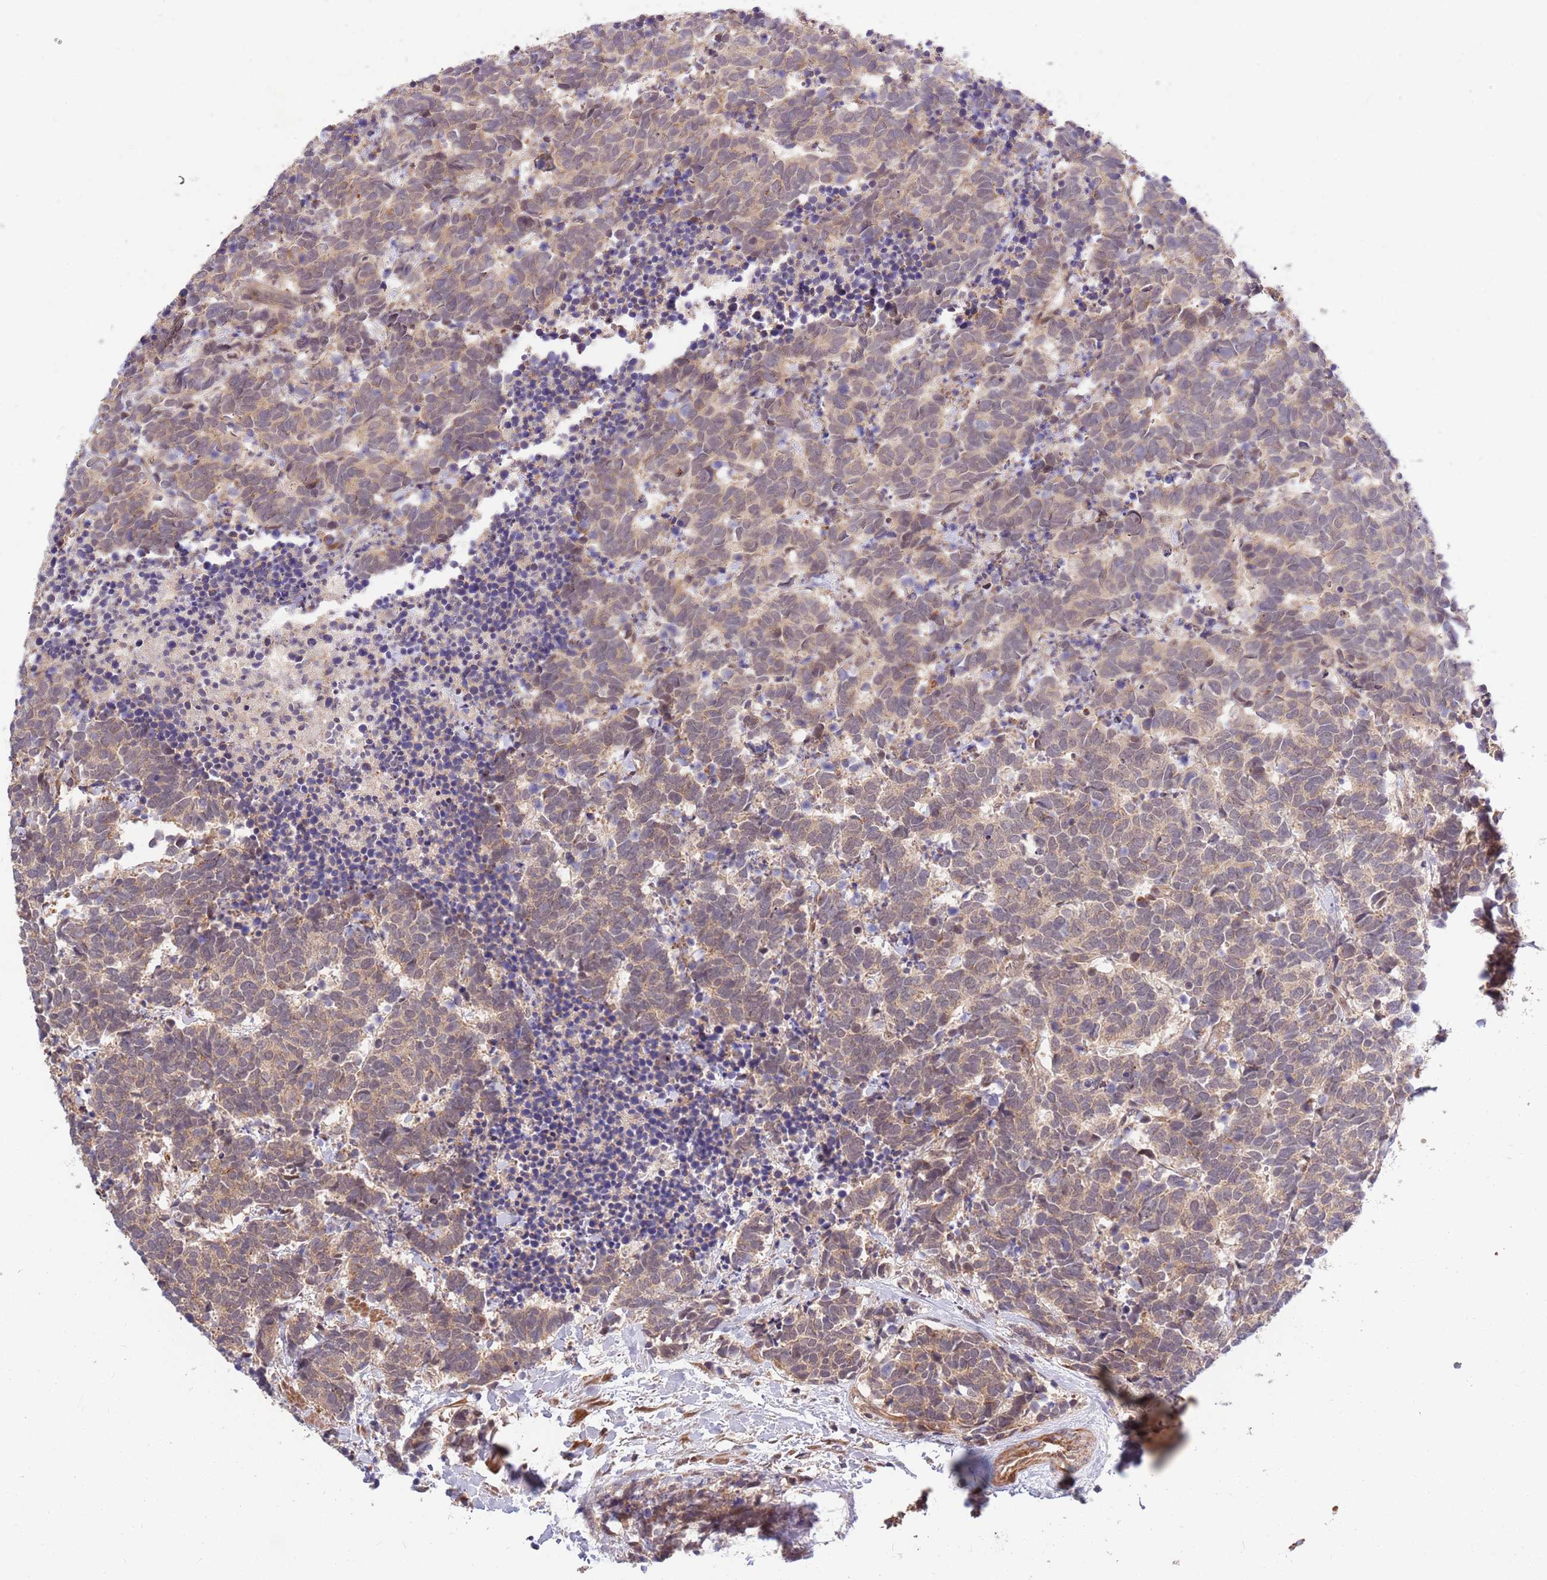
{"staining": {"intensity": "weak", "quantity": ">75%", "location": "cytoplasmic/membranous"}, "tissue": "carcinoid", "cell_type": "Tumor cells", "image_type": "cancer", "snomed": [{"axis": "morphology", "description": "Carcinoma, NOS"}, {"axis": "morphology", "description": "Carcinoid, malignant, NOS"}, {"axis": "topography", "description": "Prostate"}], "caption": "Human carcinoid stained with a brown dye reveals weak cytoplasmic/membranous positive positivity in approximately >75% of tumor cells.", "gene": "HAUS3", "patient": {"sex": "male", "age": 57}}